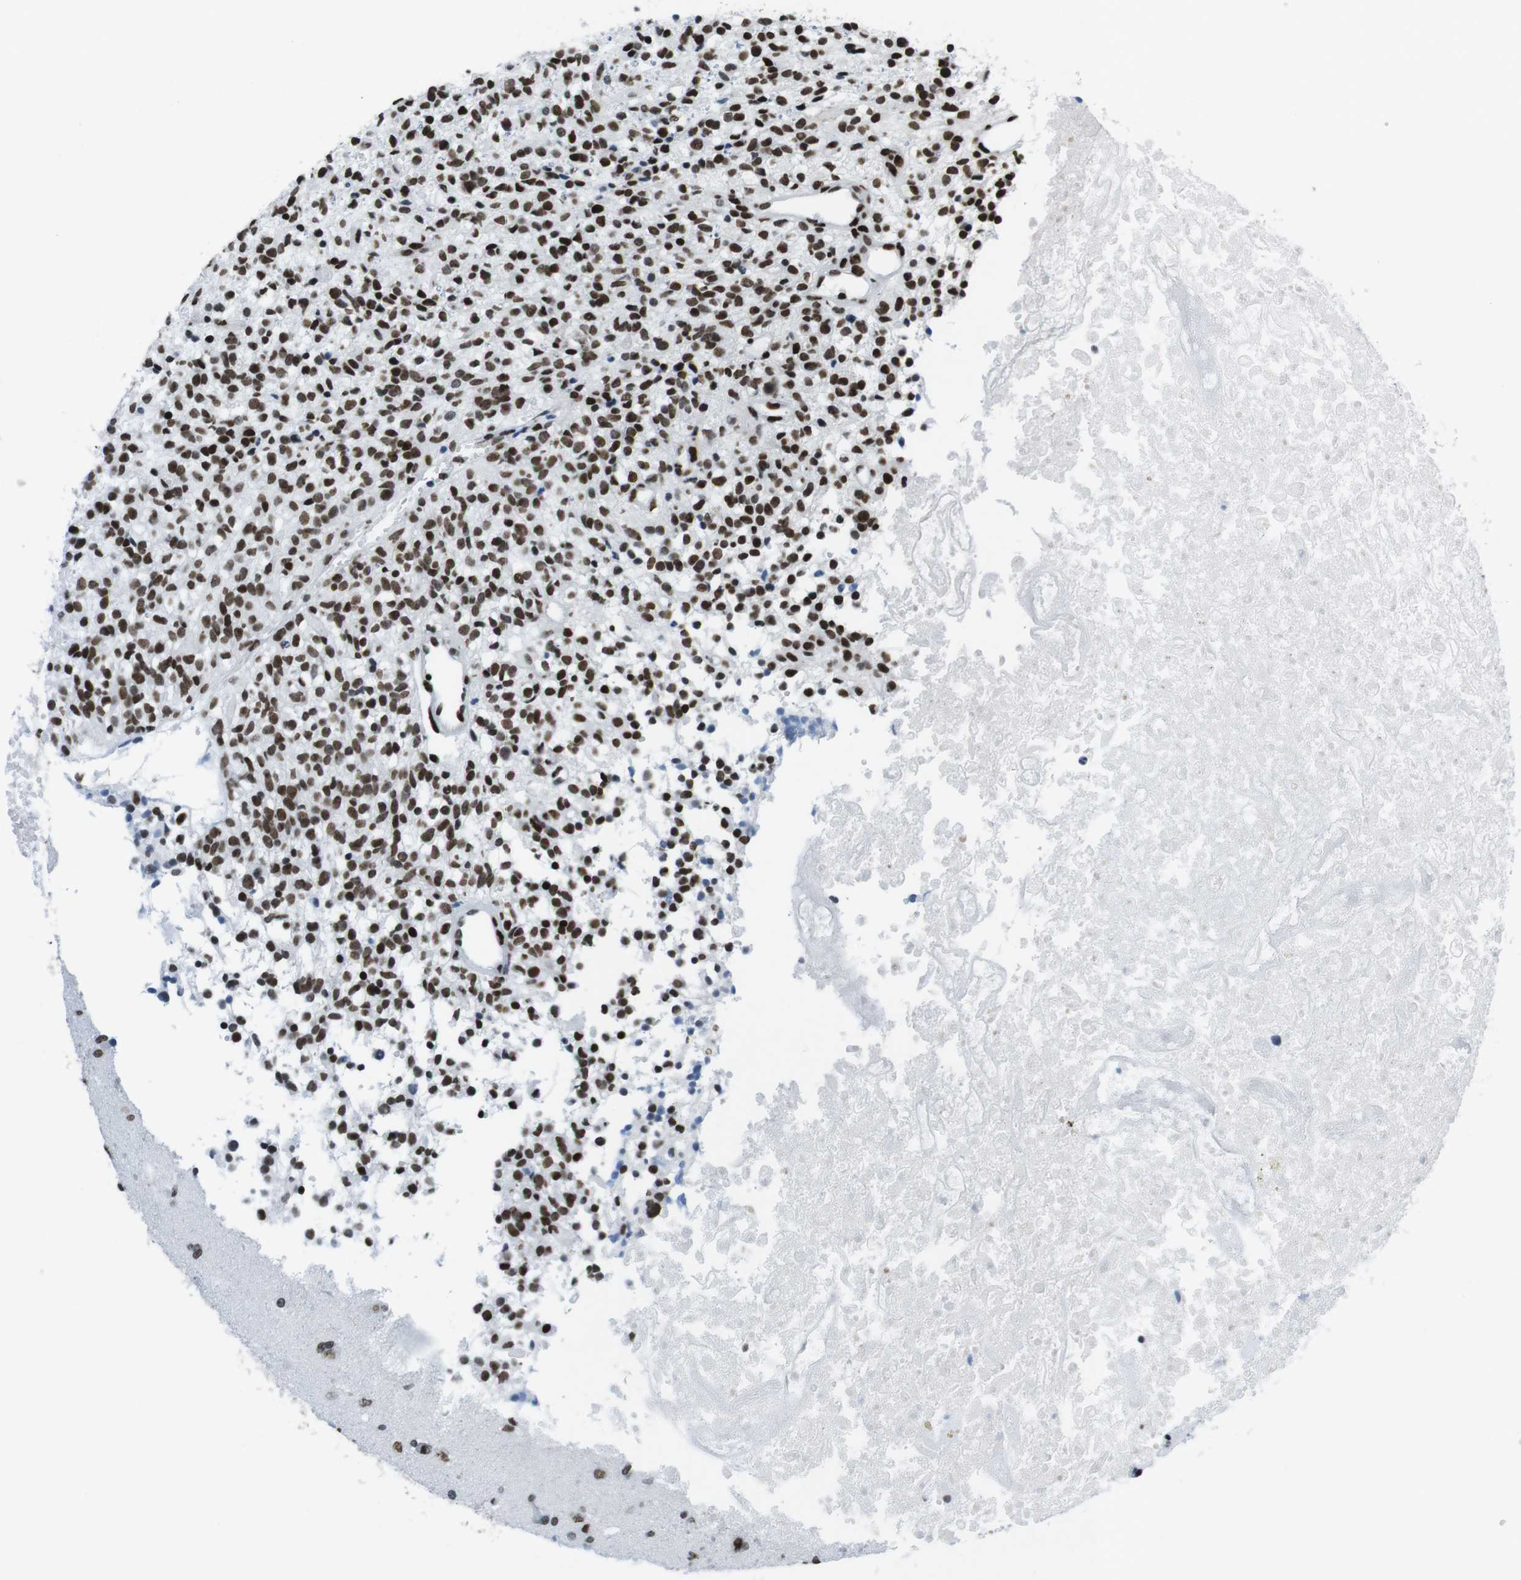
{"staining": {"intensity": "strong", "quantity": ">75%", "location": "nuclear"}, "tissue": "glioma", "cell_type": "Tumor cells", "image_type": "cancer", "snomed": [{"axis": "morphology", "description": "Glioma, malignant, High grade"}, {"axis": "topography", "description": "Brain"}], "caption": "Immunohistochemical staining of high-grade glioma (malignant) exhibits high levels of strong nuclear protein expression in approximately >75% of tumor cells. Using DAB (3,3'-diaminobenzidine) (brown) and hematoxylin (blue) stains, captured at high magnification using brightfield microscopy.", "gene": "CITED2", "patient": {"sex": "female", "age": 59}}